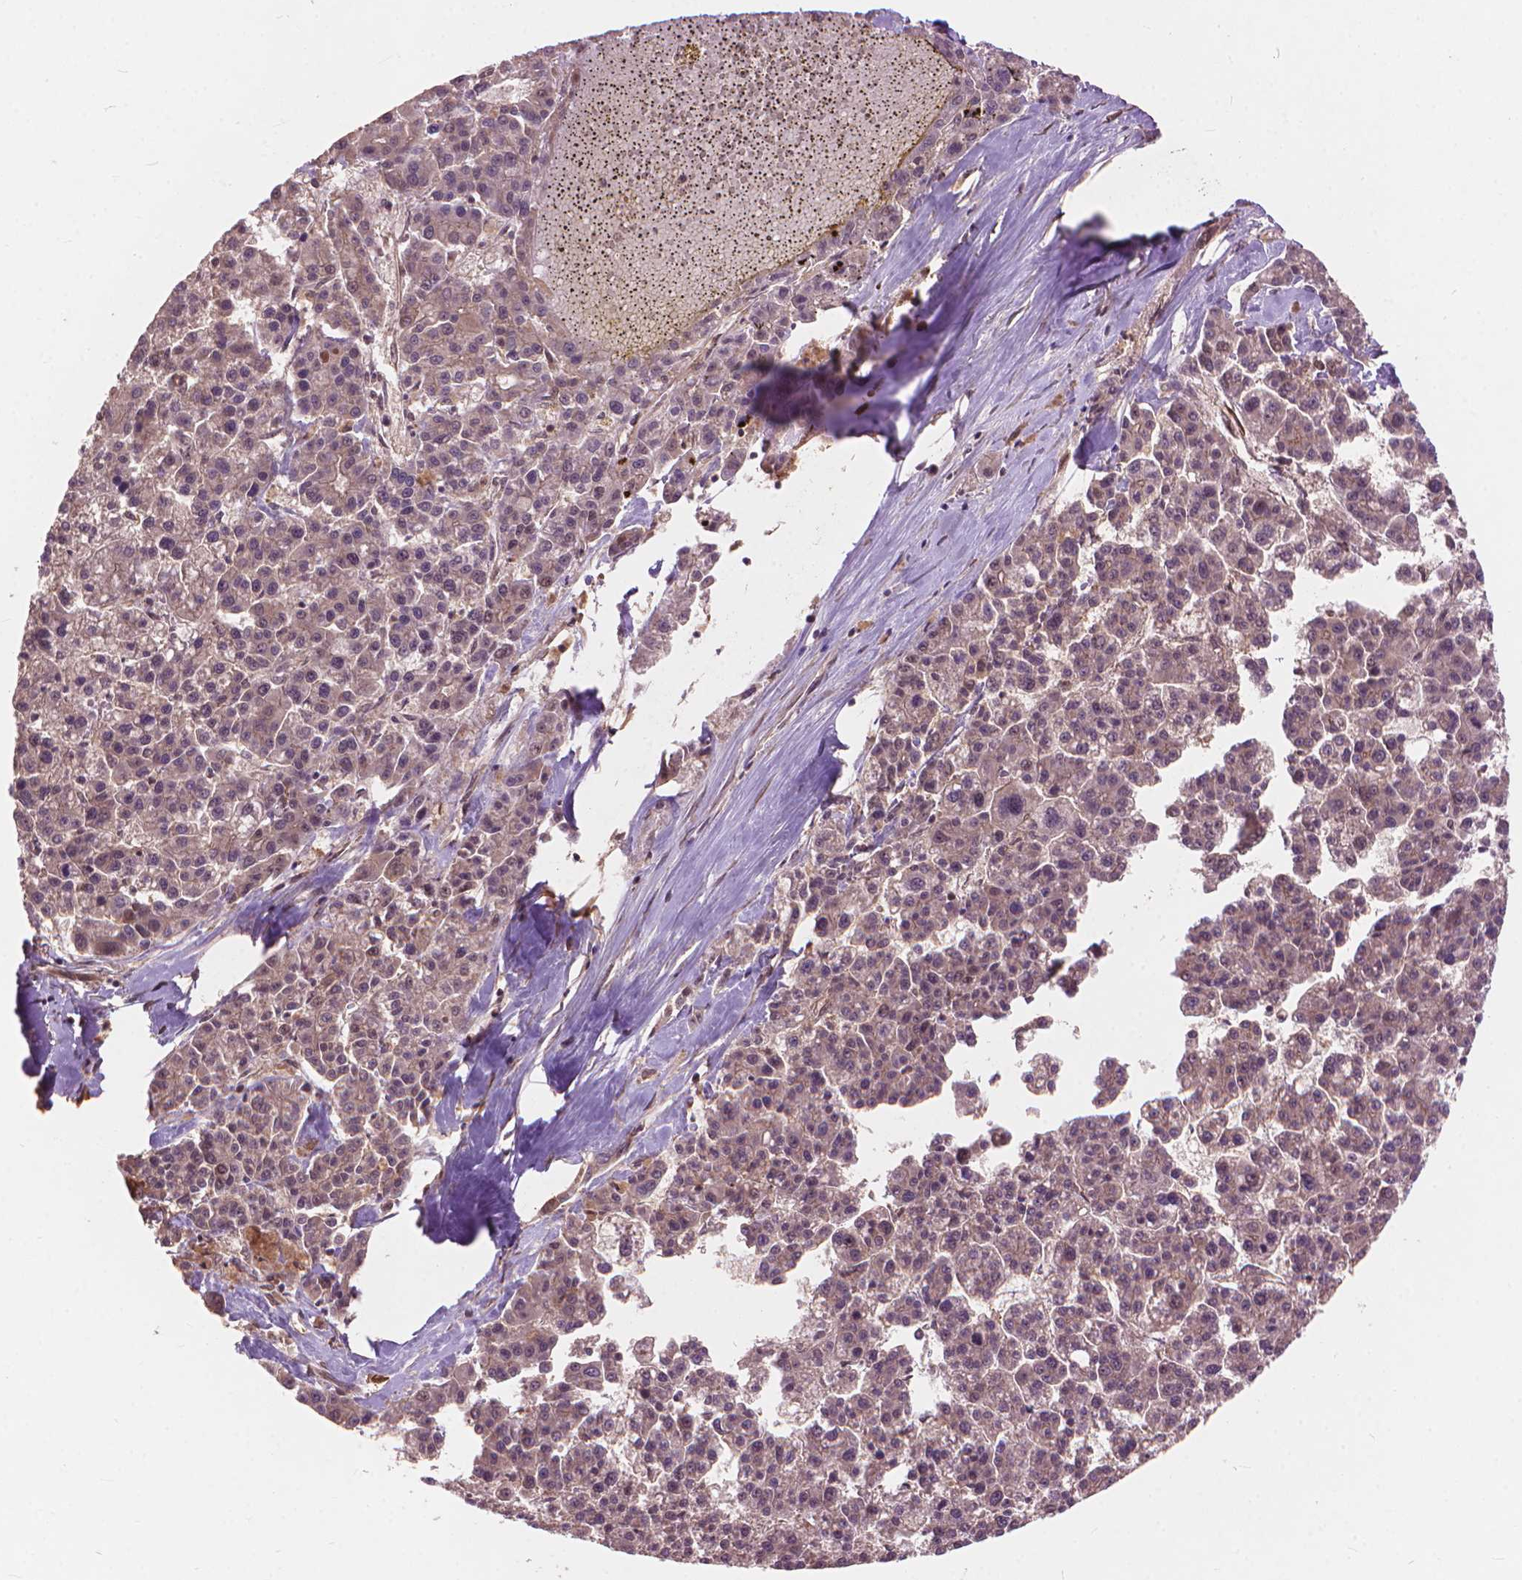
{"staining": {"intensity": "negative", "quantity": "none", "location": "none"}, "tissue": "liver cancer", "cell_type": "Tumor cells", "image_type": "cancer", "snomed": [{"axis": "morphology", "description": "Carcinoma, Hepatocellular, NOS"}, {"axis": "topography", "description": "Liver"}], "caption": "Photomicrograph shows no significant protein positivity in tumor cells of hepatocellular carcinoma (liver).", "gene": "SSU72", "patient": {"sex": "female", "age": 58}}